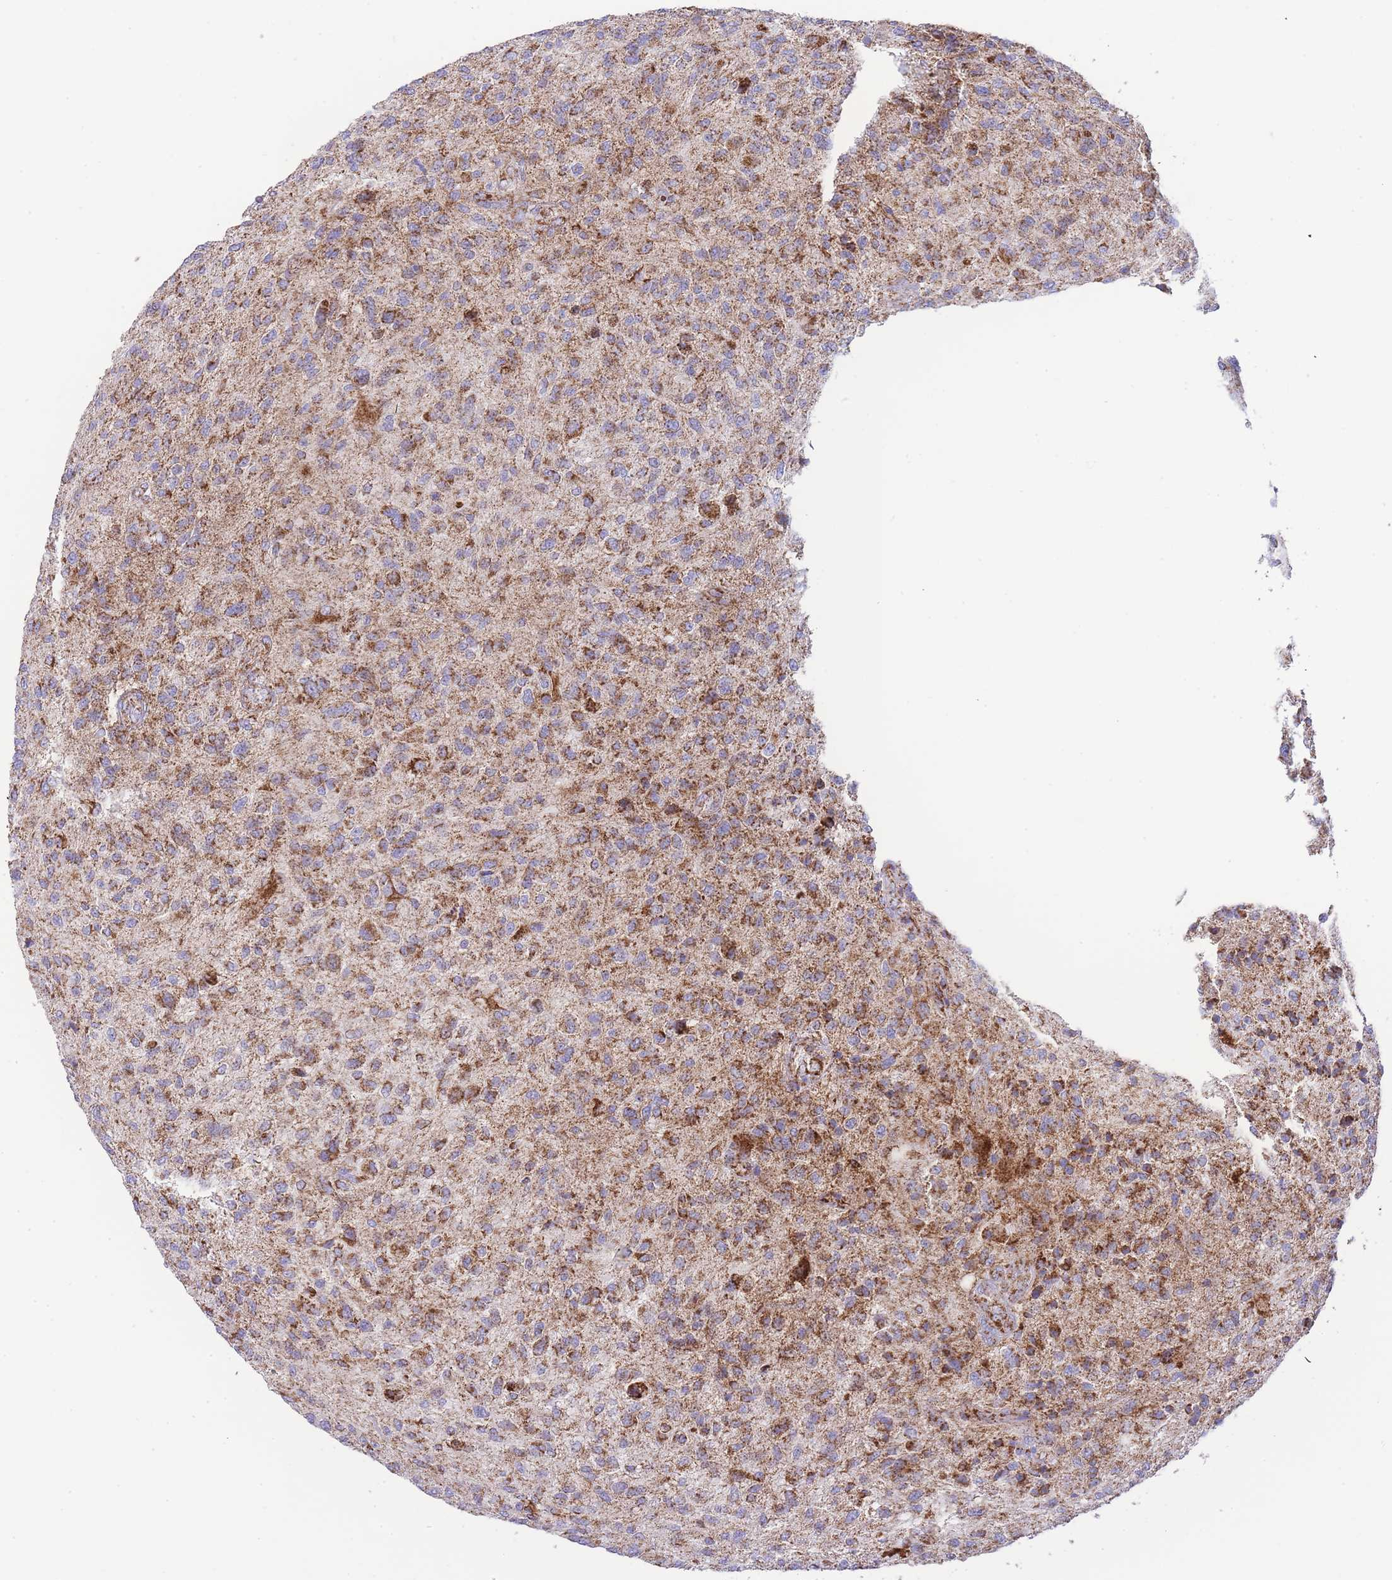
{"staining": {"intensity": "moderate", "quantity": ">75%", "location": "cytoplasmic/membranous"}, "tissue": "glioma", "cell_type": "Tumor cells", "image_type": "cancer", "snomed": [{"axis": "morphology", "description": "Glioma, malignant, High grade"}, {"axis": "topography", "description": "Brain"}], "caption": "High-power microscopy captured an immunohistochemistry (IHC) image of high-grade glioma (malignant), revealing moderate cytoplasmic/membranous expression in about >75% of tumor cells. (IHC, brightfield microscopy, high magnification).", "gene": "GSTM1", "patient": {"sex": "male", "age": 47}}